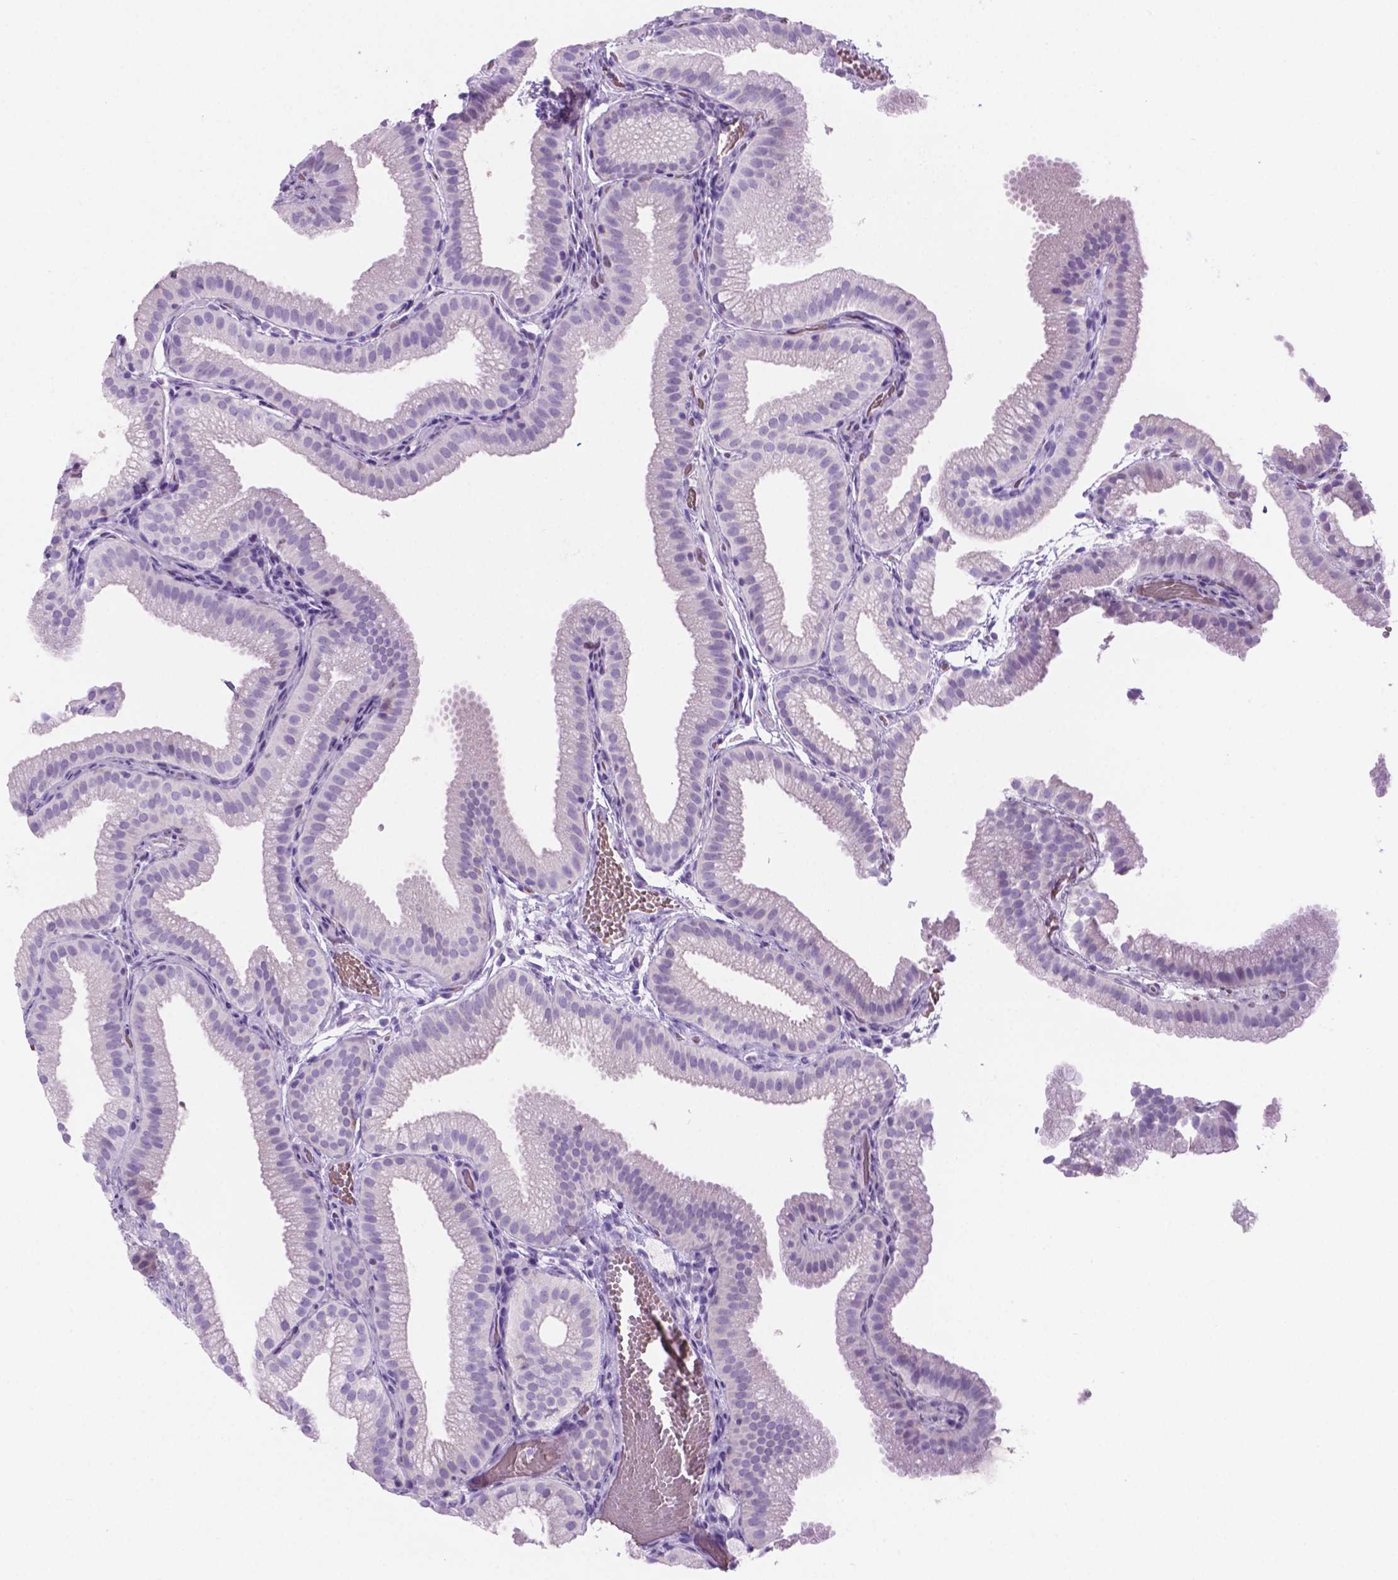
{"staining": {"intensity": "negative", "quantity": "none", "location": "none"}, "tissue": "gallbladder", "cell_type": "Glandular cells", "image_type": "normal", "snomed": [{"axis": "morphology", "description": "Normal tissue, NOS"}, {"axis": "topography", "description": "Gallbladder"}], "caption": "IHC histopathology image of normal human gallbladder stained for a protein (brown), which displays no positivity in glandular cells.", "gene": "GRIN2B", "patient": {"sex": "female", "age": 63}}